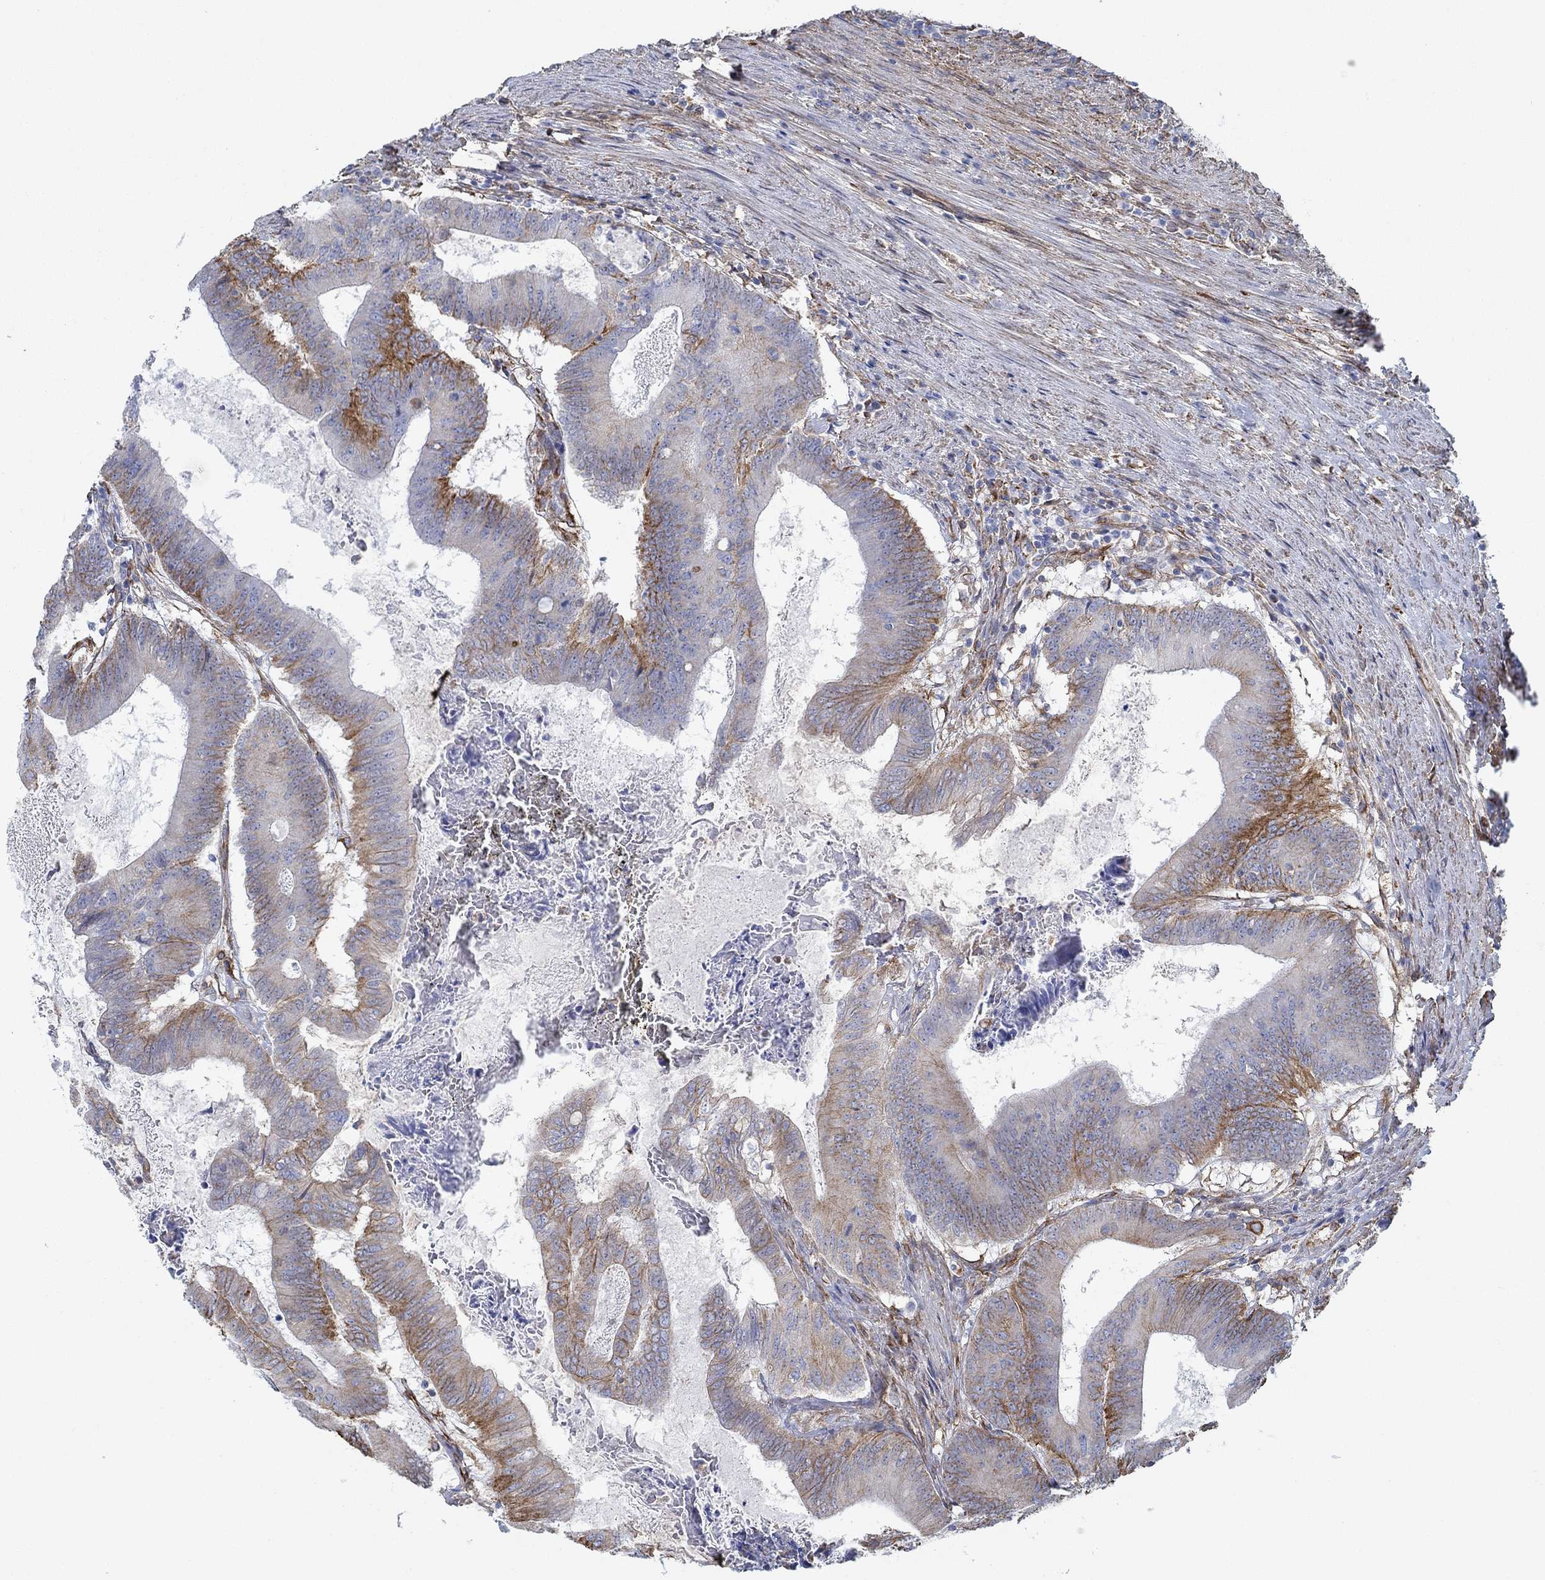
{"staining": {"intensity": "strong", "quantity": "<25%", "location": "cytoplasmic/membranous"}, "tissue": "colorectal cancer", "cell_type": "Tumor cells", "image_type": "cancer", "snomed": [{"axis": "morphology", "description": "Adenocarcinoma, NOS"}, {"axis": "topography", "description": "Colon"}], "caption": "The histopathology image demonstrates immunohistochemical staining of colorectal cancer. There is strong cytoplasmic/membranous positivity is appreciated in about <25% of tumor cells. Using DAB (brown) and hematoxylin (blue) stains, captured at high magnification using brightfield microscopy.", "gene": "STC2", "patient": {"sex": "female", "age": 70}}